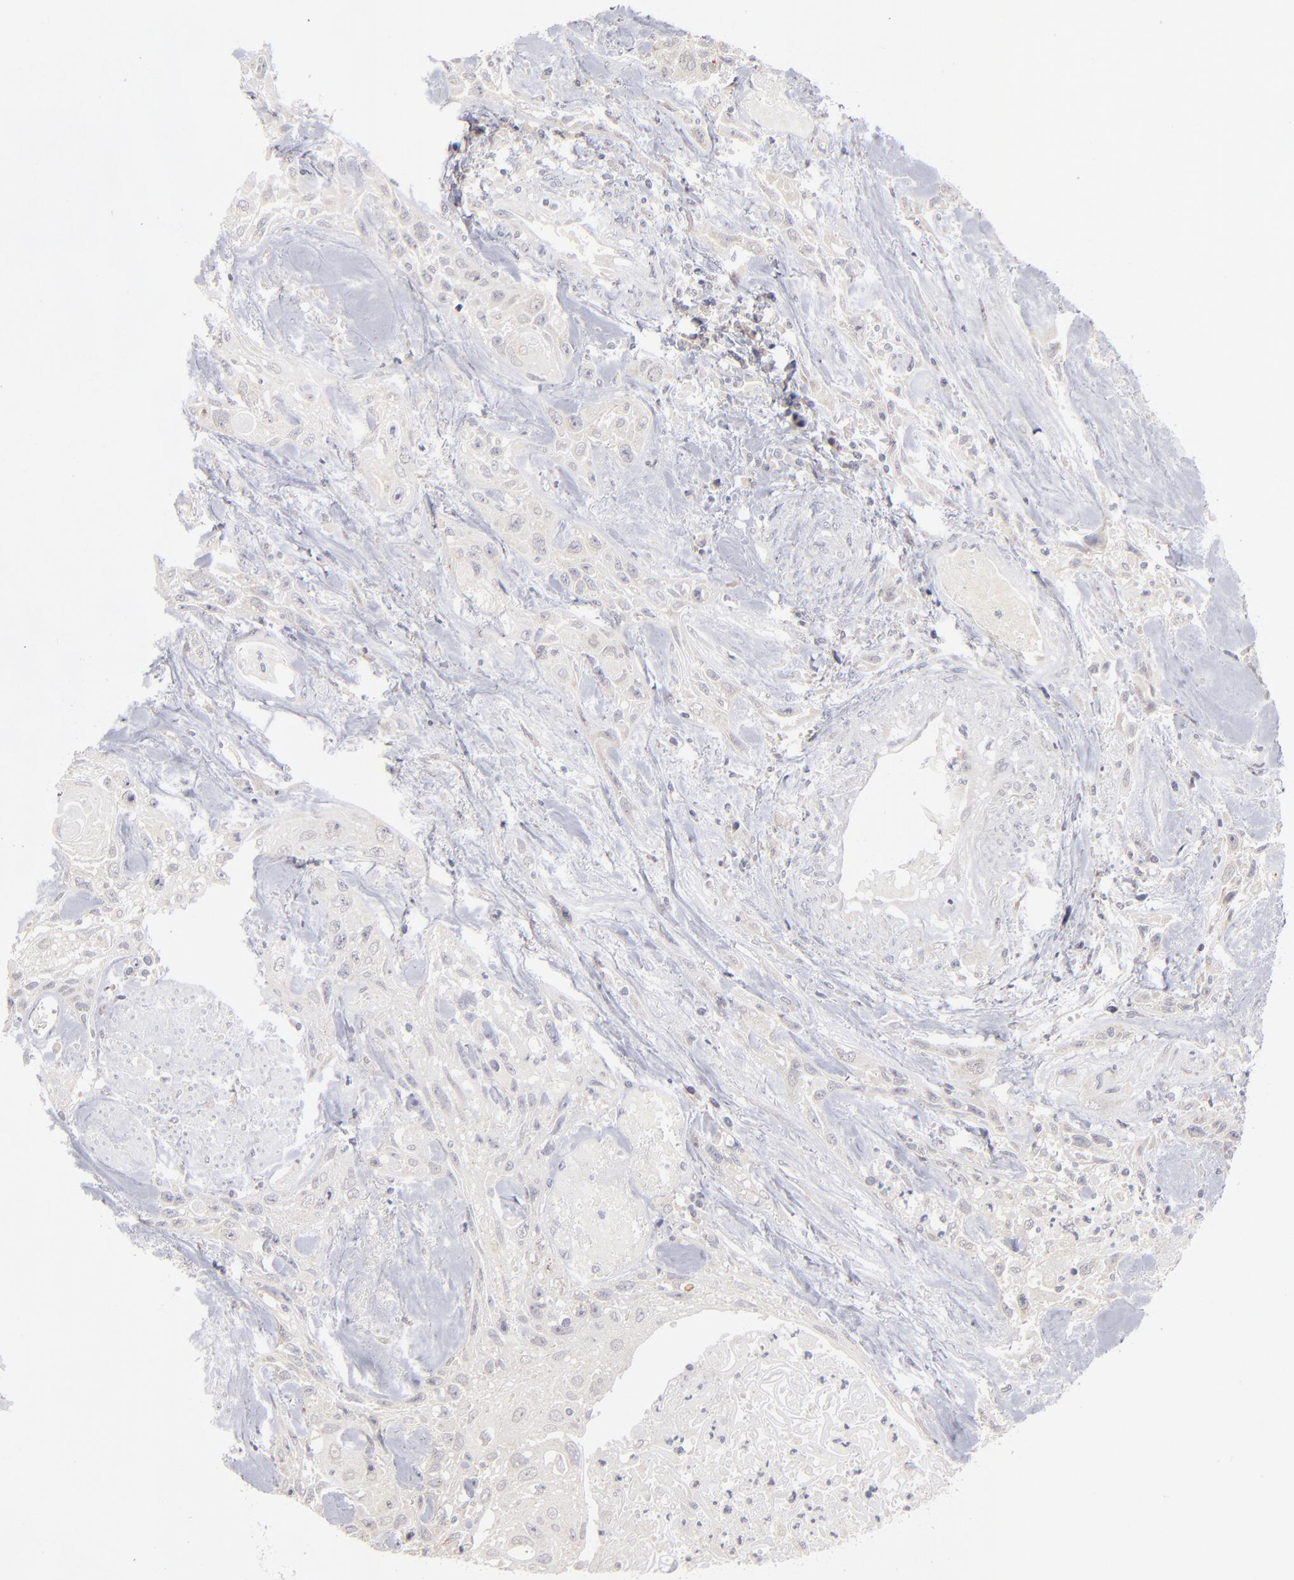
{"staining": {"intensity": "negative", "quantity": "none", "location": "none"}, "tissue": "urothelial cancer", "cell_type": "Tumor cells", "image_type": "cancer", "snomed": [{"axis": "morphology", "description": "Urothelial carcinoma, High grade"}, {"axis": "topography", "description": "Urinary bladder"}], "caption": "There is no significant staining in tumor cells of urothelial cancer. (Brightfield microscopy of DAB IHC at high magnification).", "gene": "EXD2", "patient": {"sex": "male", "age": 72}}